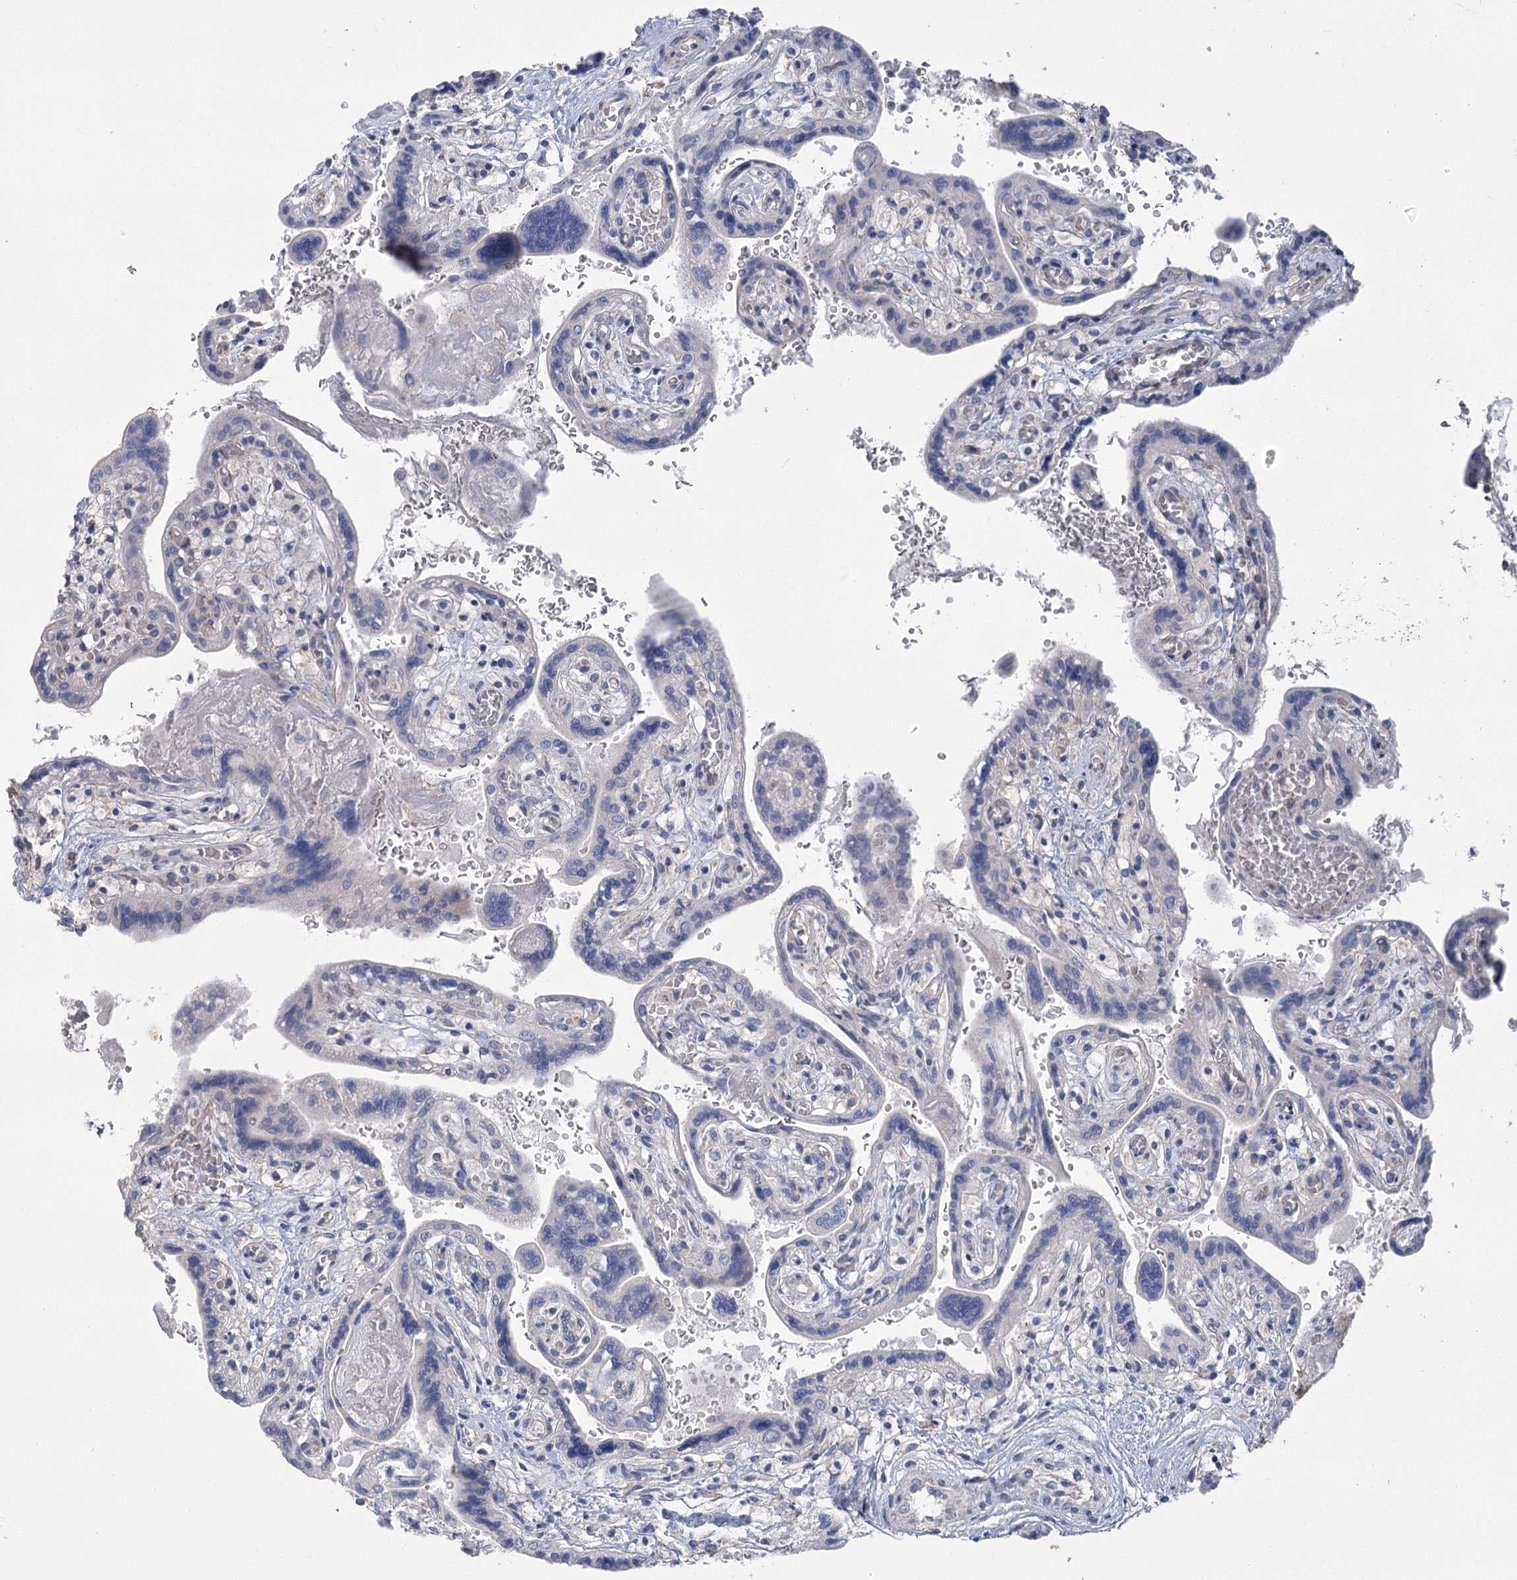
{"staining": {"intensity": "negative", "quantity": "none", "location": "none"}, "tissue": "placenta", "cell_type": "Trophoblastic cells", "image_type": "normal", "snomed": [{"axis": "morphology", "description": "Normal tissue, NOS"}, {"axis": "topography", "description": "Placenta"}], "caption": "This histopathology image is of unremarkable placenta stained with immunohistochemistry (IHC) to label a protein in brown with the nuclei are counter-stained blue. There is no staining in trophoblastic cells. Nuclei are stained in blue.", "gene": "SLC9A3", "patient": {"sex": "female", "age": 37}}